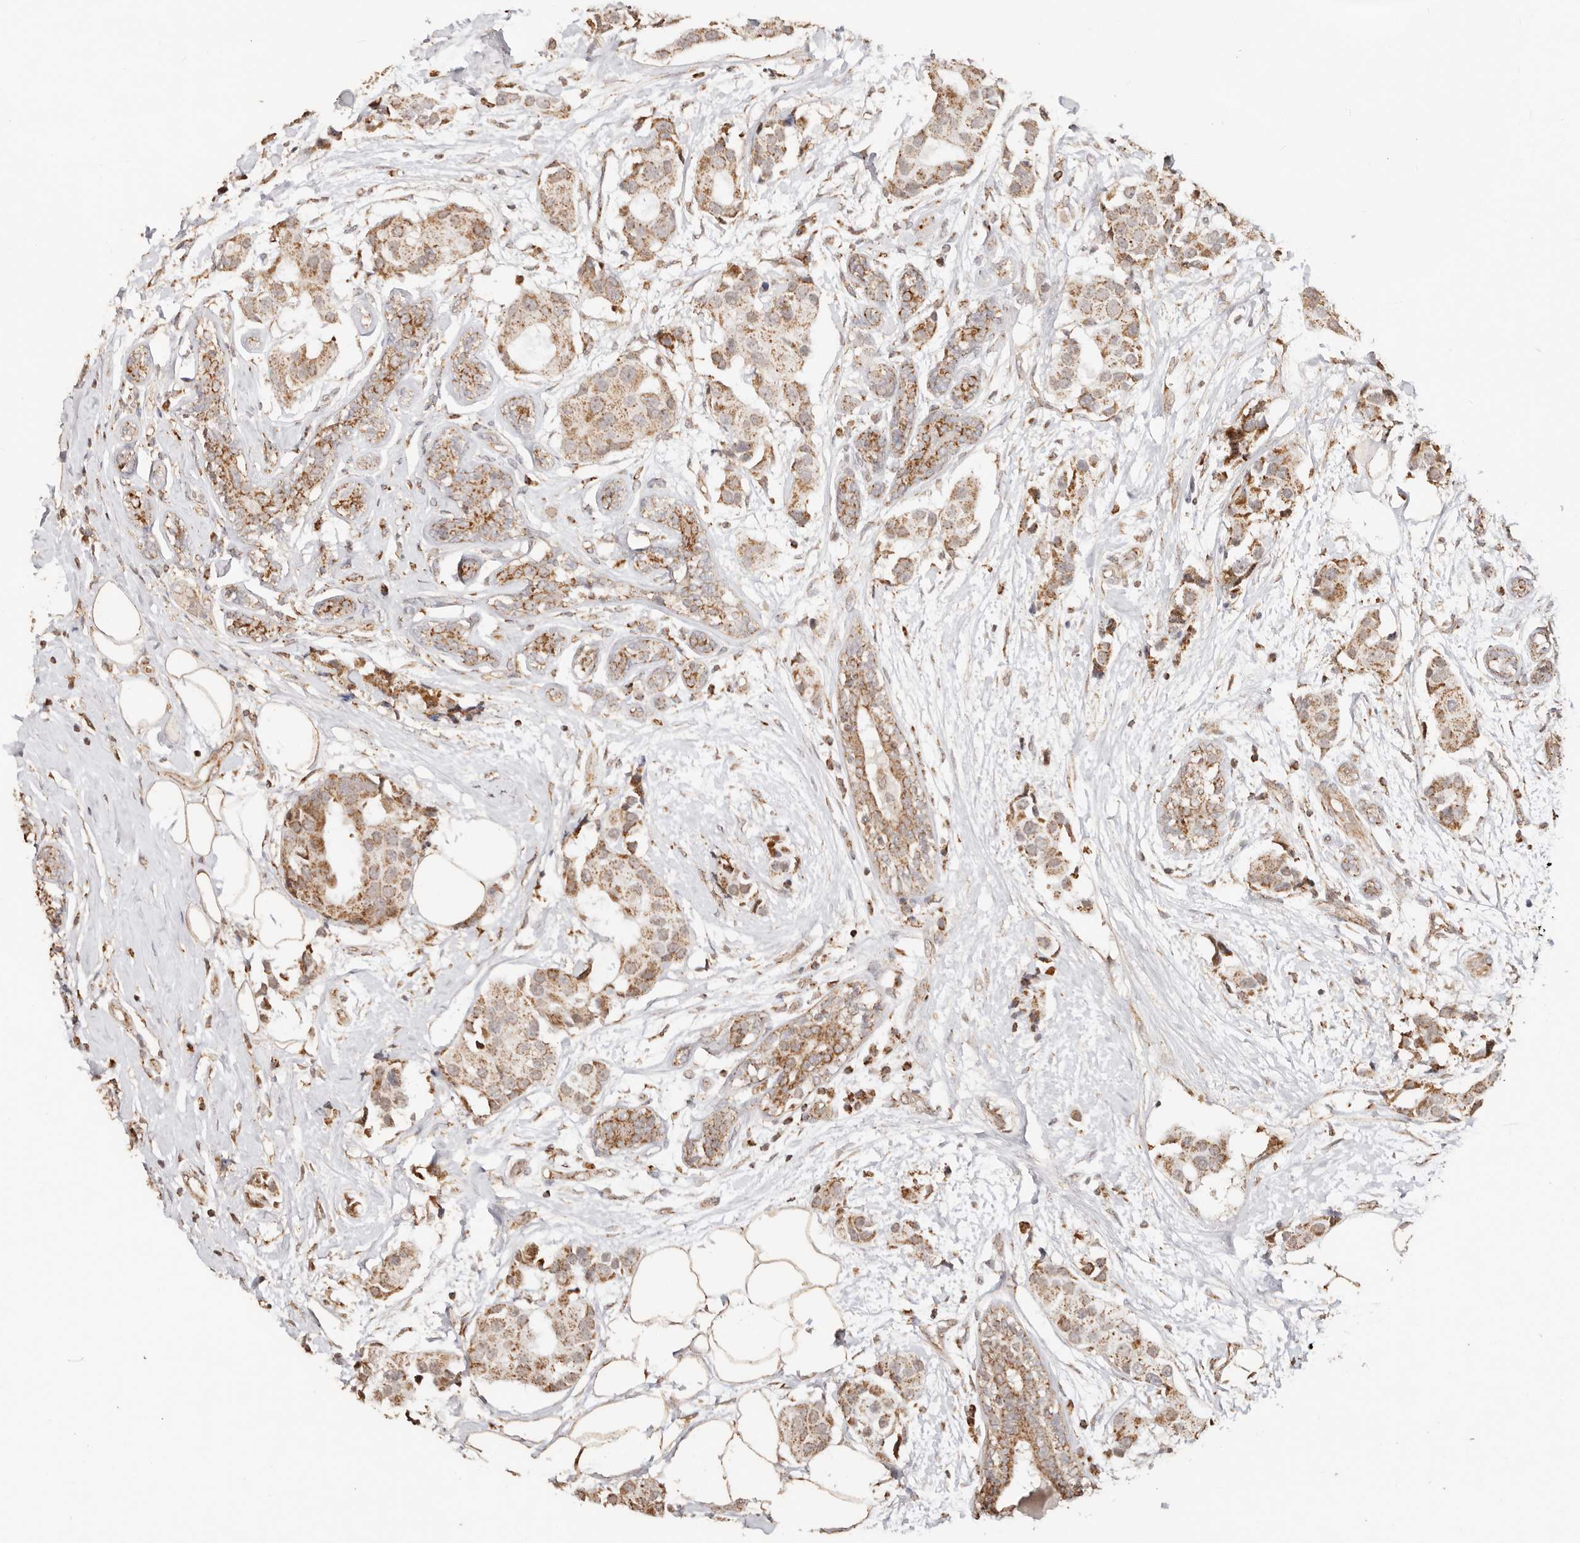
{"staining": {"intensity": "moderate", "quantity": ">75%", "location": "cytoplasmic/membranous"}, "tissue": "breast cancer", "cell_type": "Tumor cells", "image_type": "cancer", "snomed": [{"axis": "morphology", "description": "Normal tissue, NOS"}, {"axis": "morphology", "description": "Duct carcinoma"}, {"axis": "topography", "description": "Breast"}], "caption": "Tumor cells demonstrate moderate cytoplasmic/membranous positivity in approximately >75% of cells in breast cancer.", "gene": "NDUFB11", "patient": {"sex": "female", "age": 39}}